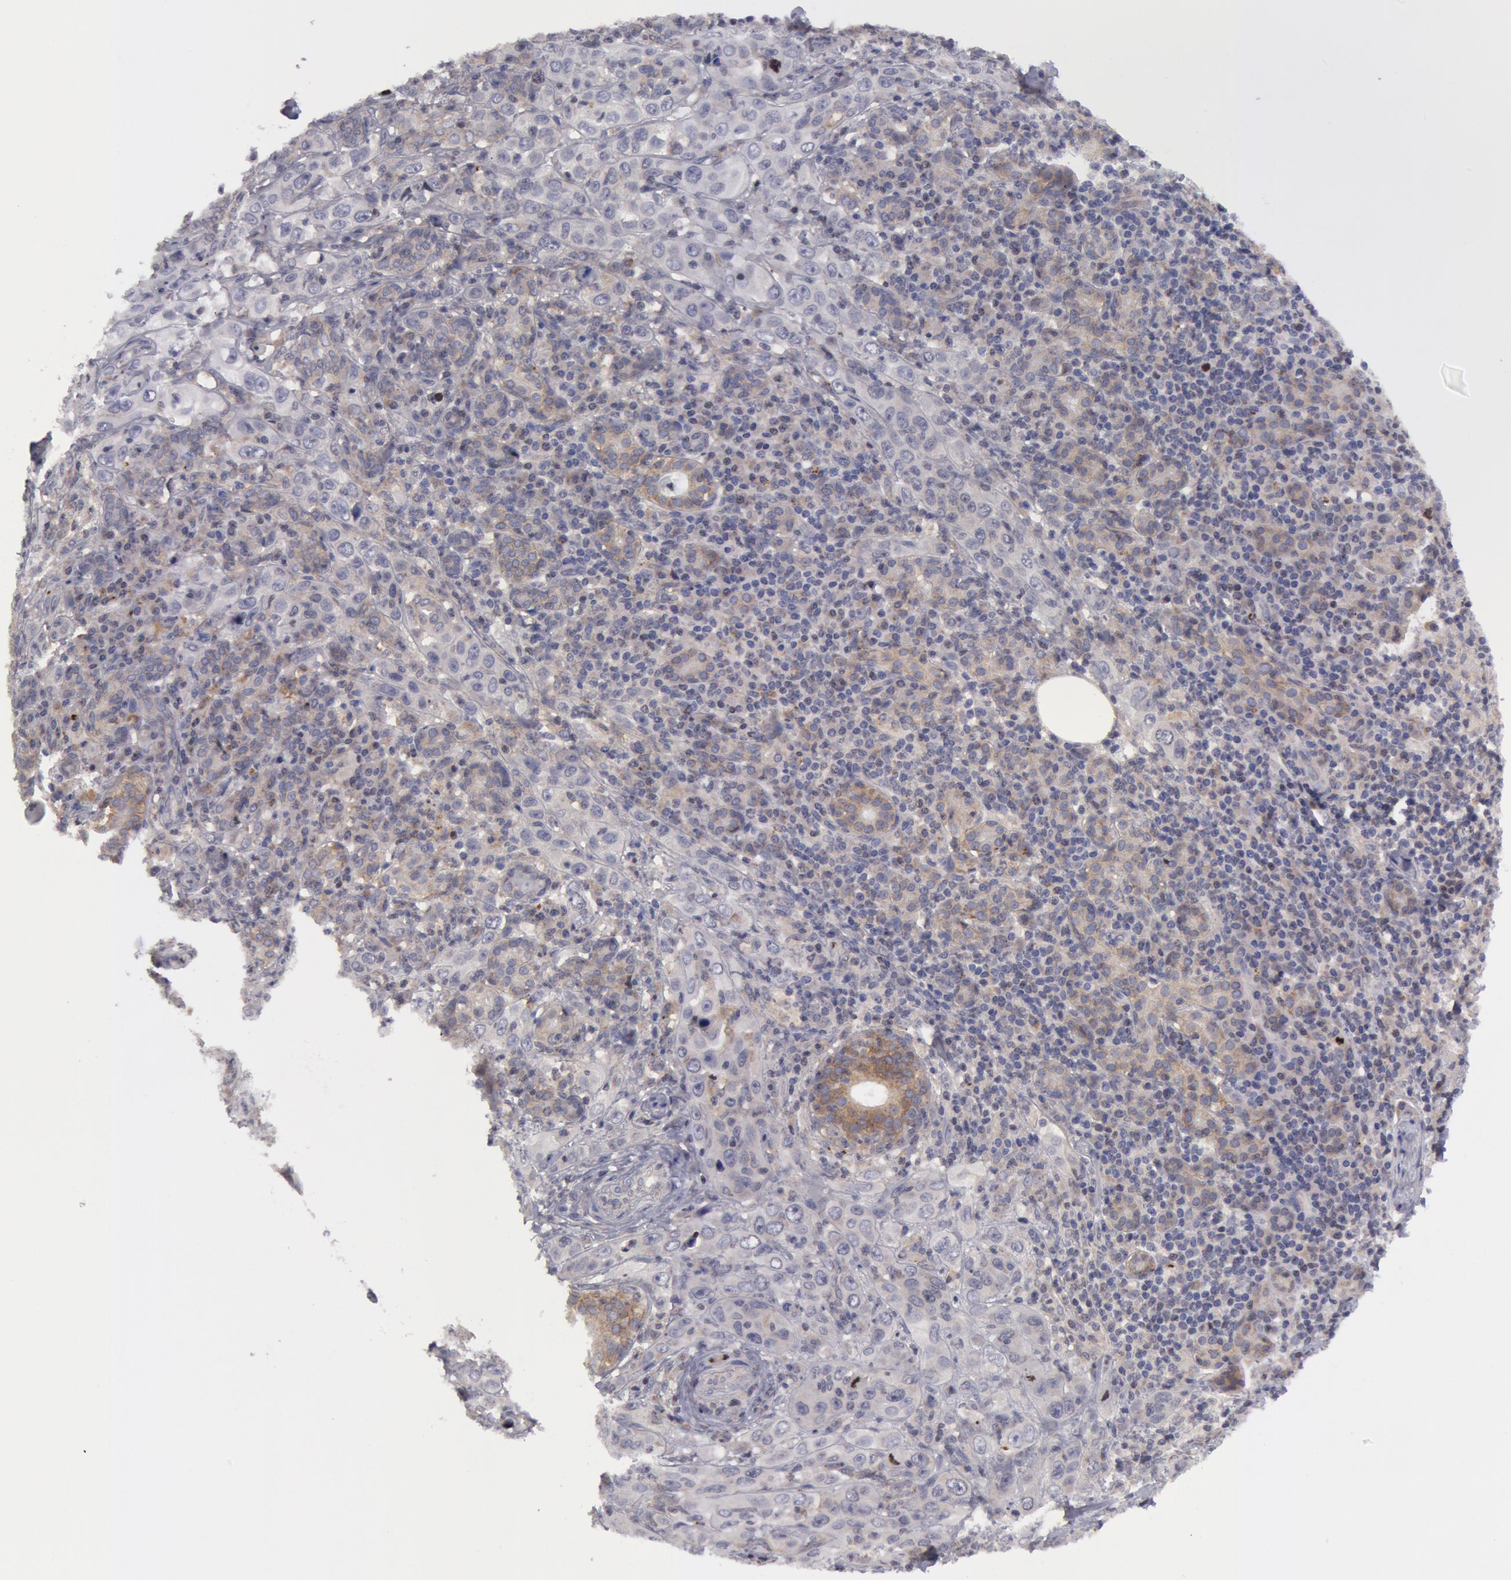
{"staining": {"intensity": "negative", "quantity": "none", "location": "none"}, "tissue": "skin cancer", "cell_type": "Tumor cells", "image_type": "cancer", "snomed": [{"axis": "morphology", "description": "Squamous cell carcinoma, NOS"}, {"axis": "topography", "description": "Skin"}], "caption": "Immunohistochemistry (IHC) micrograph of squamous cell carcinoma (skin) stained for a protein (brown), which shows no positivity in tumor cells. Brightfield microscopy of IHC stained with DAB (brown) and hematoxylin (blue), captured at high magnification.", "gene": "ERBB2", "patient": {"sex": "male", "age": 84}}